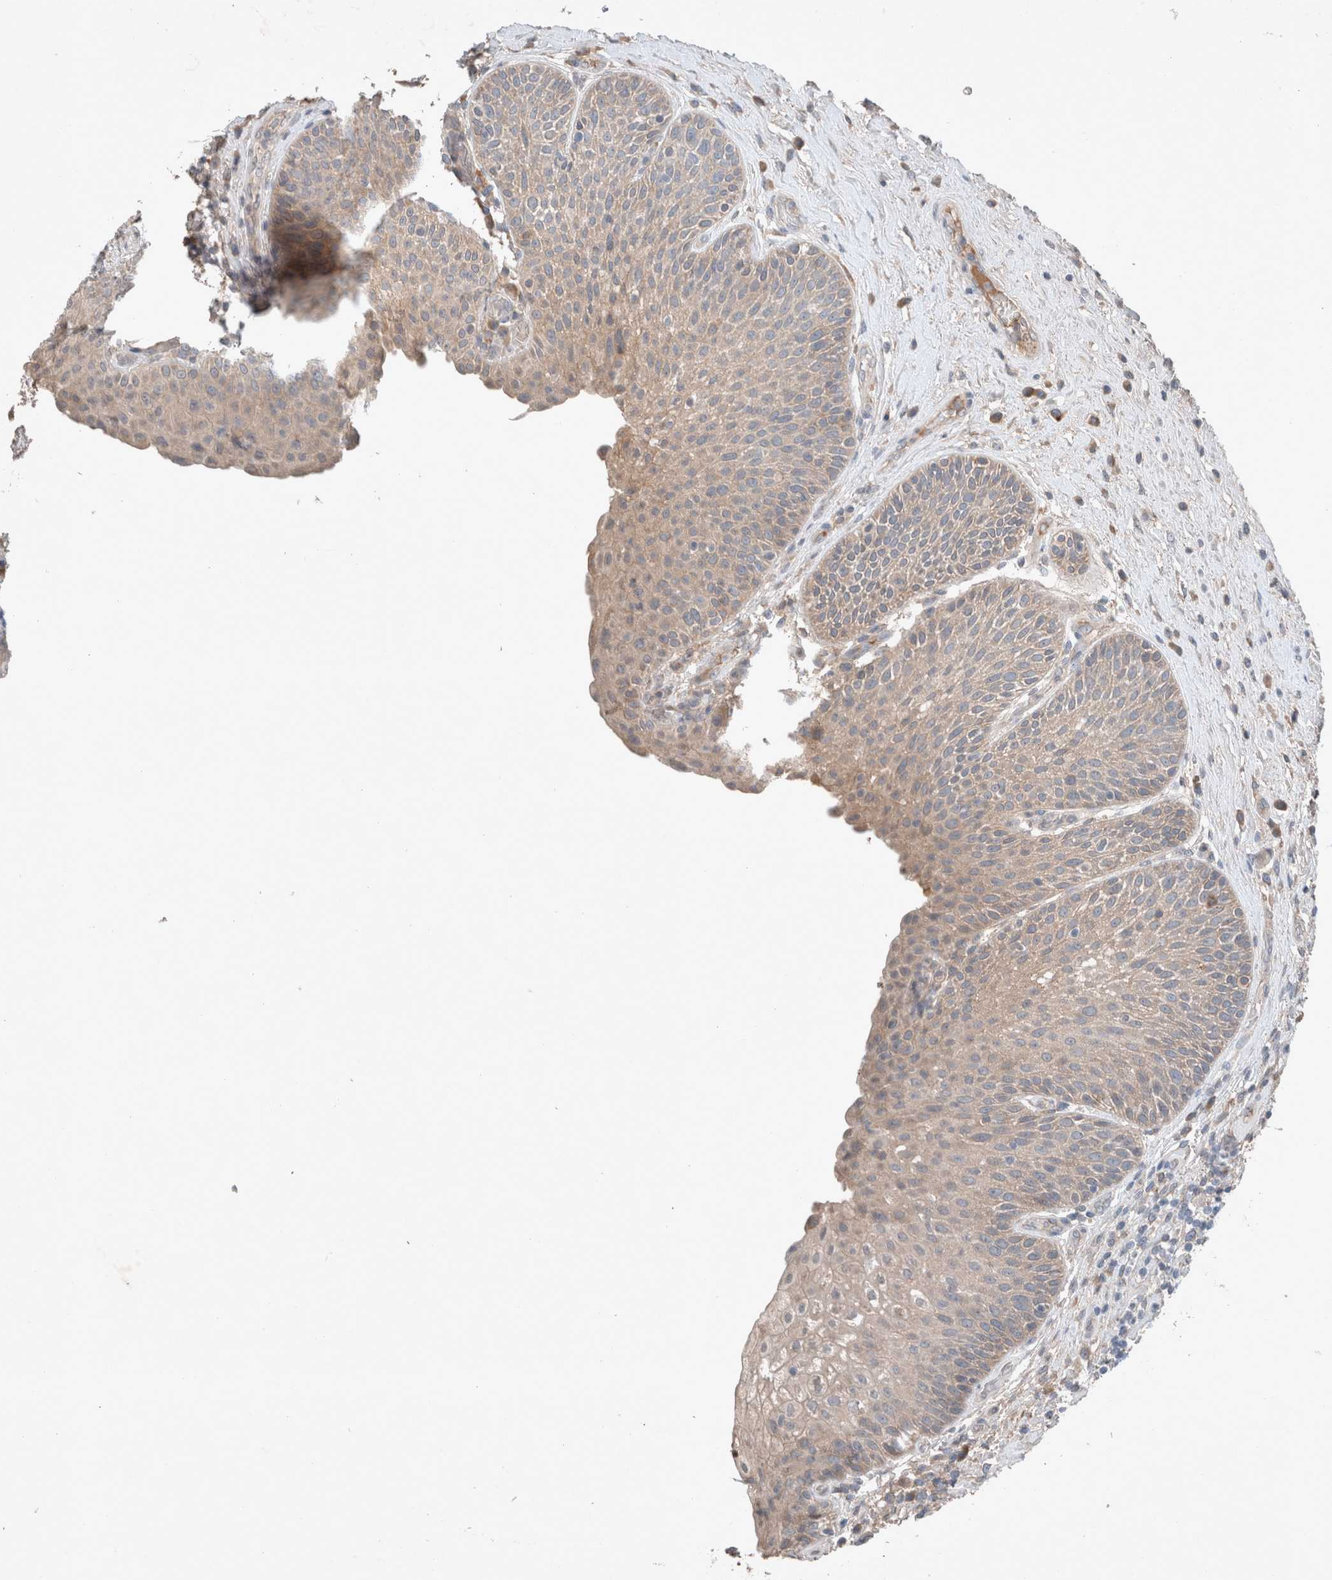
{"staining": {"intensity": "weak", "quantity": ">75%", "location": "cytoplasmic/membranous"}, "tissue": "urinary bladder", "cell_type": "Urothelial cells", "image_type": "normal", "snomed": [{"axis": "morphology", "description": "Normal tissue, NOS"}, {"axis": "topography", "description": "Urinary bladder"}], "caption": "This is an image of immunohistochemistry staining of normal urinary bladder, which shows weak staining in the cytoplasmic/membranous of urothelial cells.", "gene": "UGCG", "patient": {"sex": "female", "age": 62}}